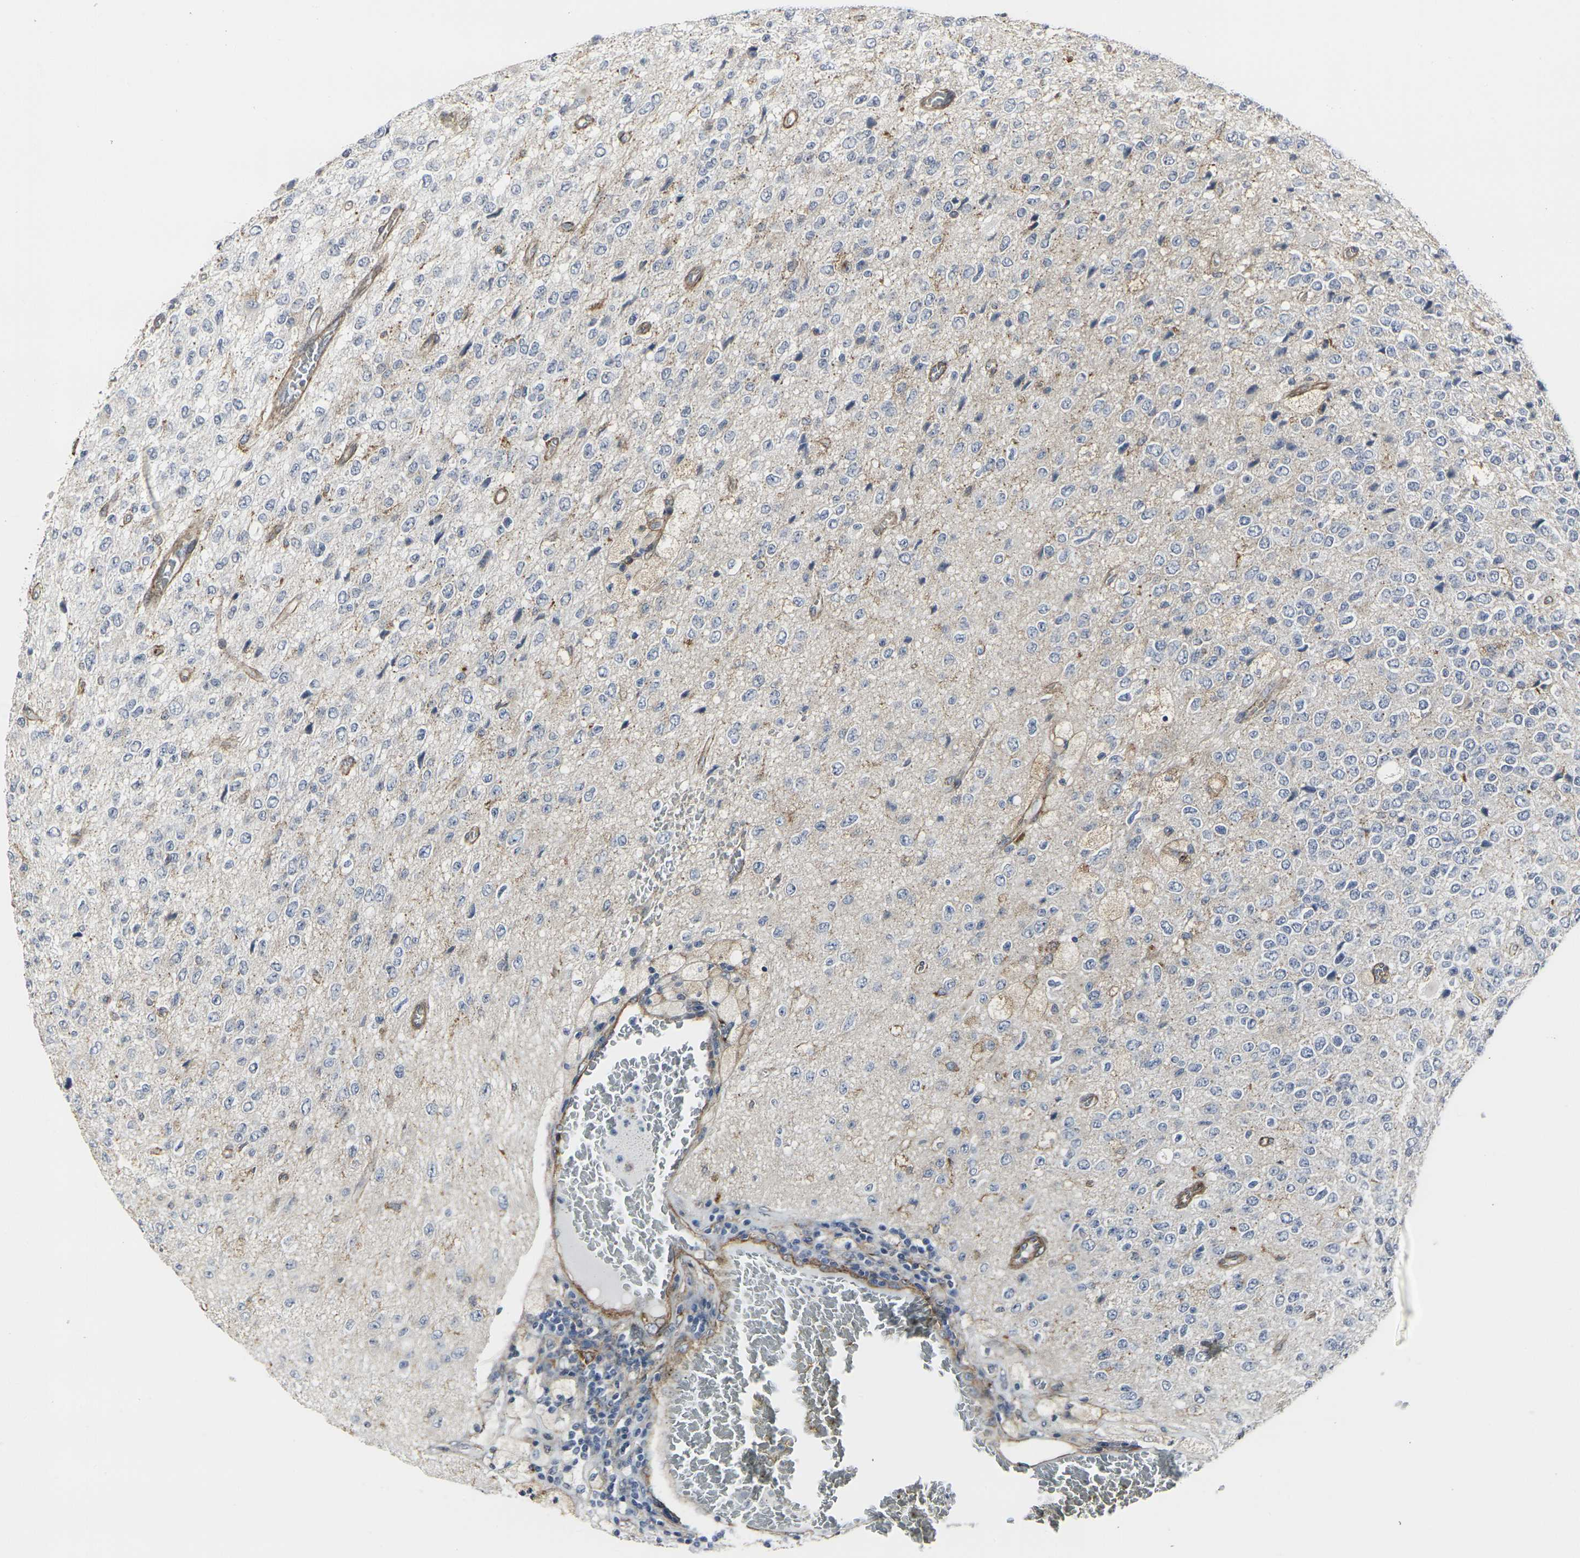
{"staining": {"intensity": "moderate", "quantity": "<25%", "location": "cytoplasmic/membranous"}, "tissue": "glioma", "cell_type": "Tumor cells", "image_type": "cancer", "snomed": [{"axis": "morphology", "description": "Glioma, malignant, High grade"}, {"axis": "topography", "description": "pancreas cauda"}], "caption": "Immunohistochemical staining of human malignant glioma (high-grade) shows moderate cytoplasmic/membranous protein positivity in about <25% of tumor cells.", "gene": "MYOF", "patient": {"sex": "male", "age": 60}}